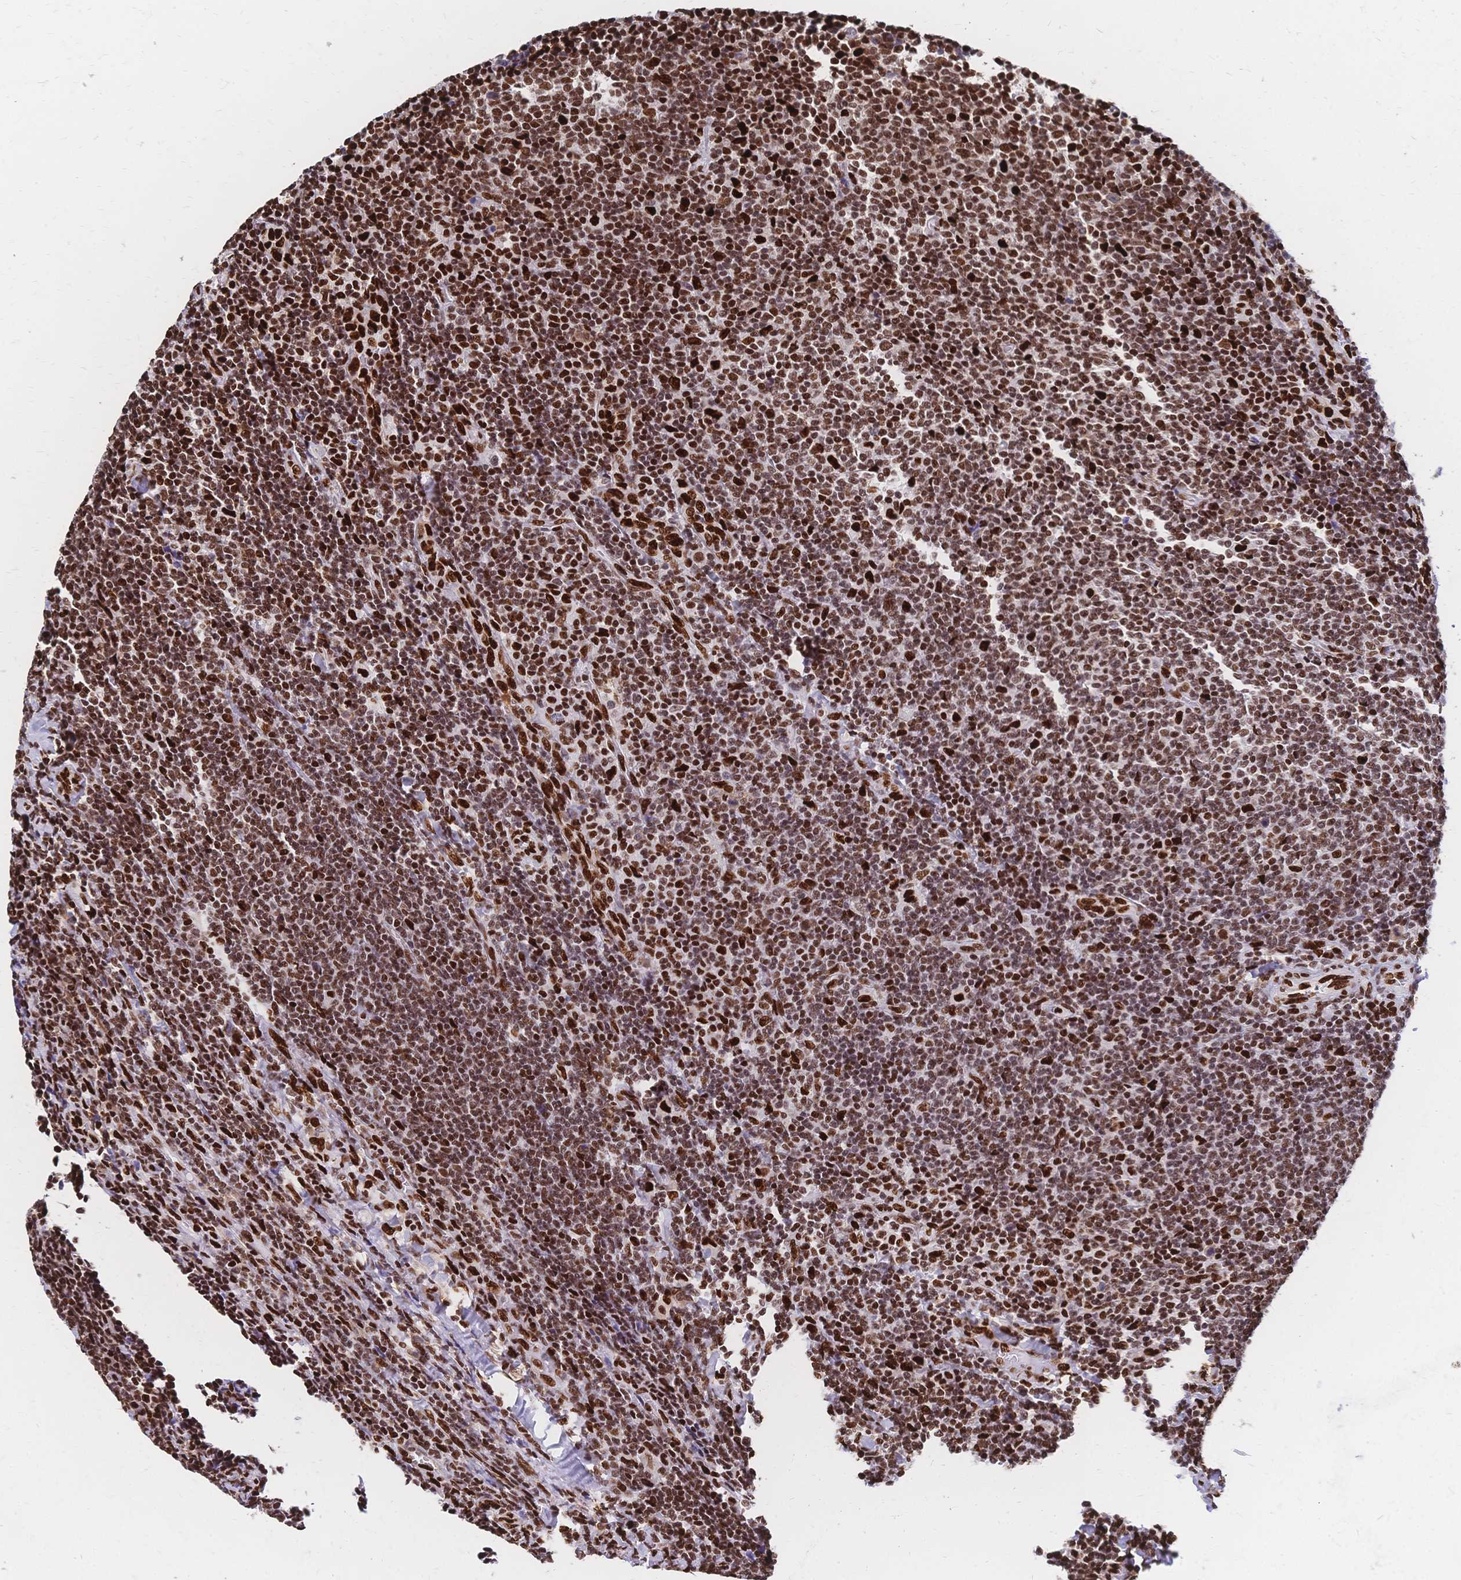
{"staining": {"intensity": "strong", "quantity": ">75%", "location": "nuclear"}, "tissue": "lymphoma", "cell_type": "Tumor cells", "image_type": "cancer", "snomed": [{"axis": "morphology", "description": "Malignant lymphoma, non-Hodgkin's type, Low grade"}, {"axis": "topography", "description": "Lymph node"}], "caption": "Malignant lymphoma, non-Hodgkin's type (low-grade) stained with immunohistochemistry displays strong nuclear expression in approximately >75% of tumor cells.", "gene": "HDGF", "patient": {"sex": "male", "age": 52}}